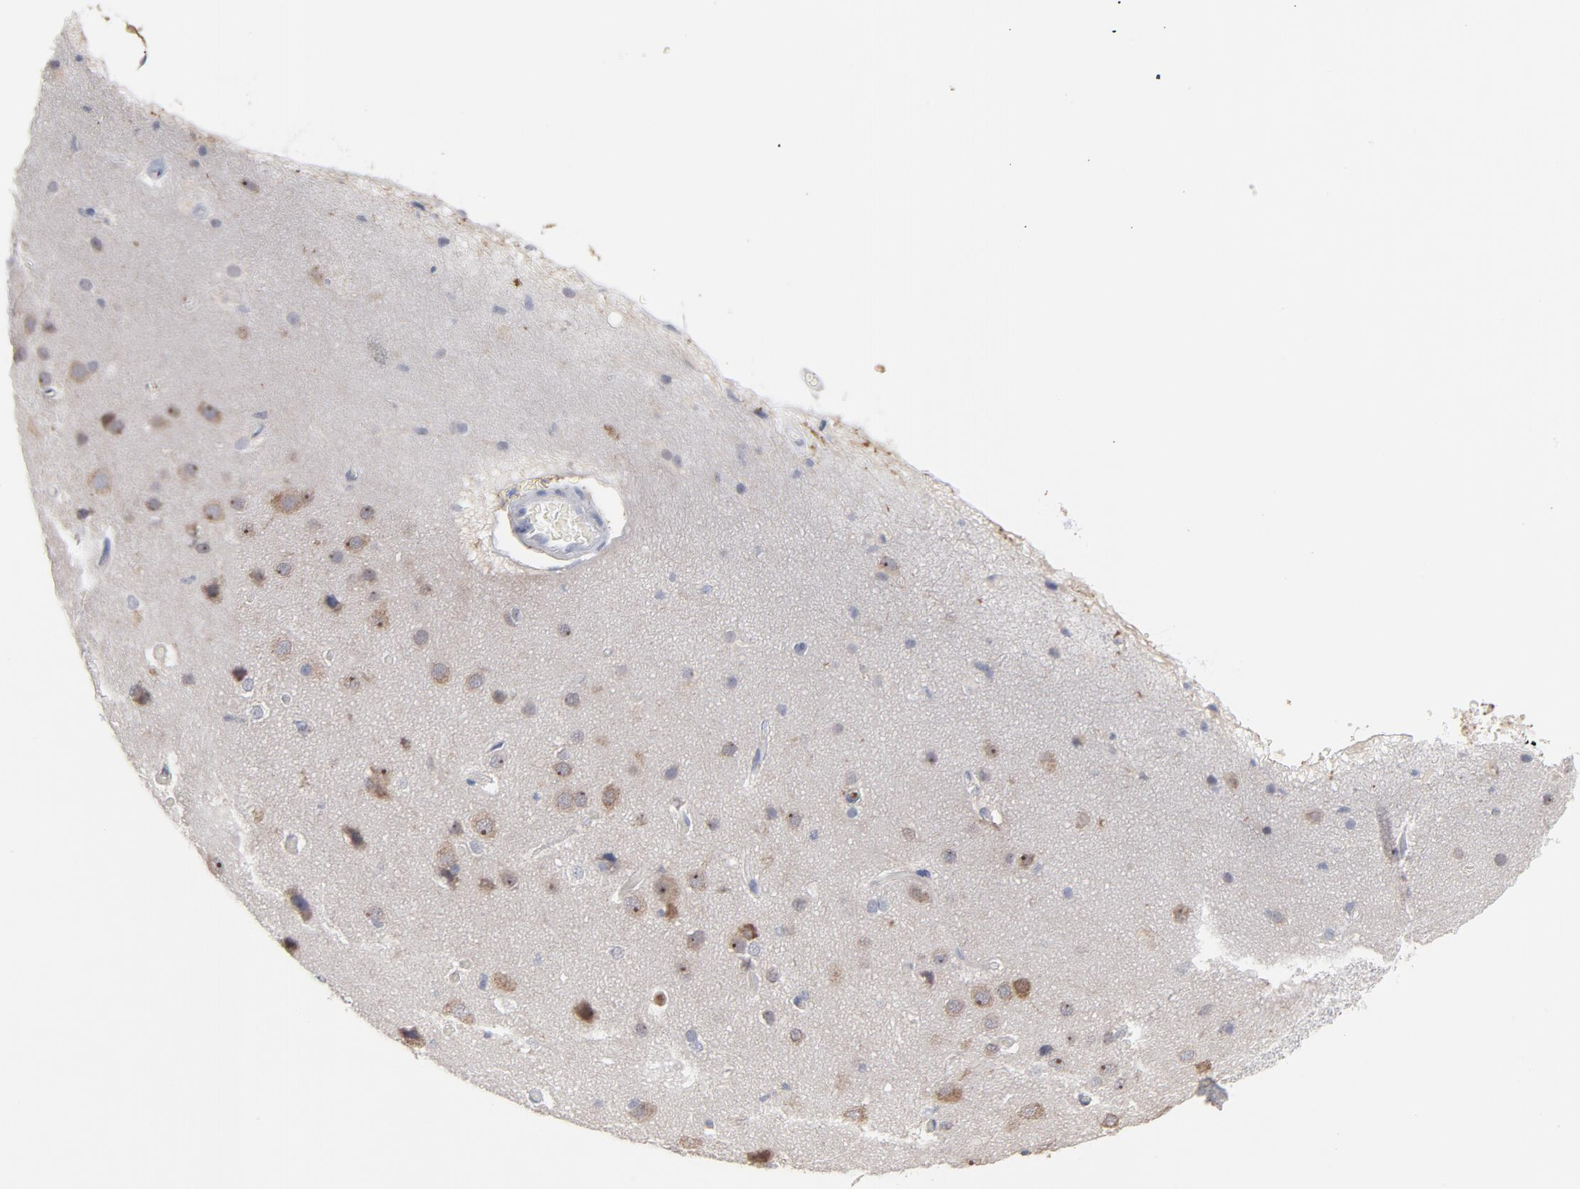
{"staining": {"intensity": "negative", "quantity": "none", "location": "none"}, "tissue": "cerebral cortex", "cell_type": "Endothelial cells", "image_type": "normal", "snomed": [{"axis": "morphology", "description": "Normal tissue, NOS"}, {"axis": "morphology", "description": "Glioma, malignant, High grade"}, {"axis": "topography", "description": "Cerebral cortex"}], "caption": "An image of cerebral cortex stained for a protein exhibits no brown staining in endothelial cells. (DAB IHC, high magnification).", "gene": "PNMA1", "patient": {"sex": "male", "age": 77}}